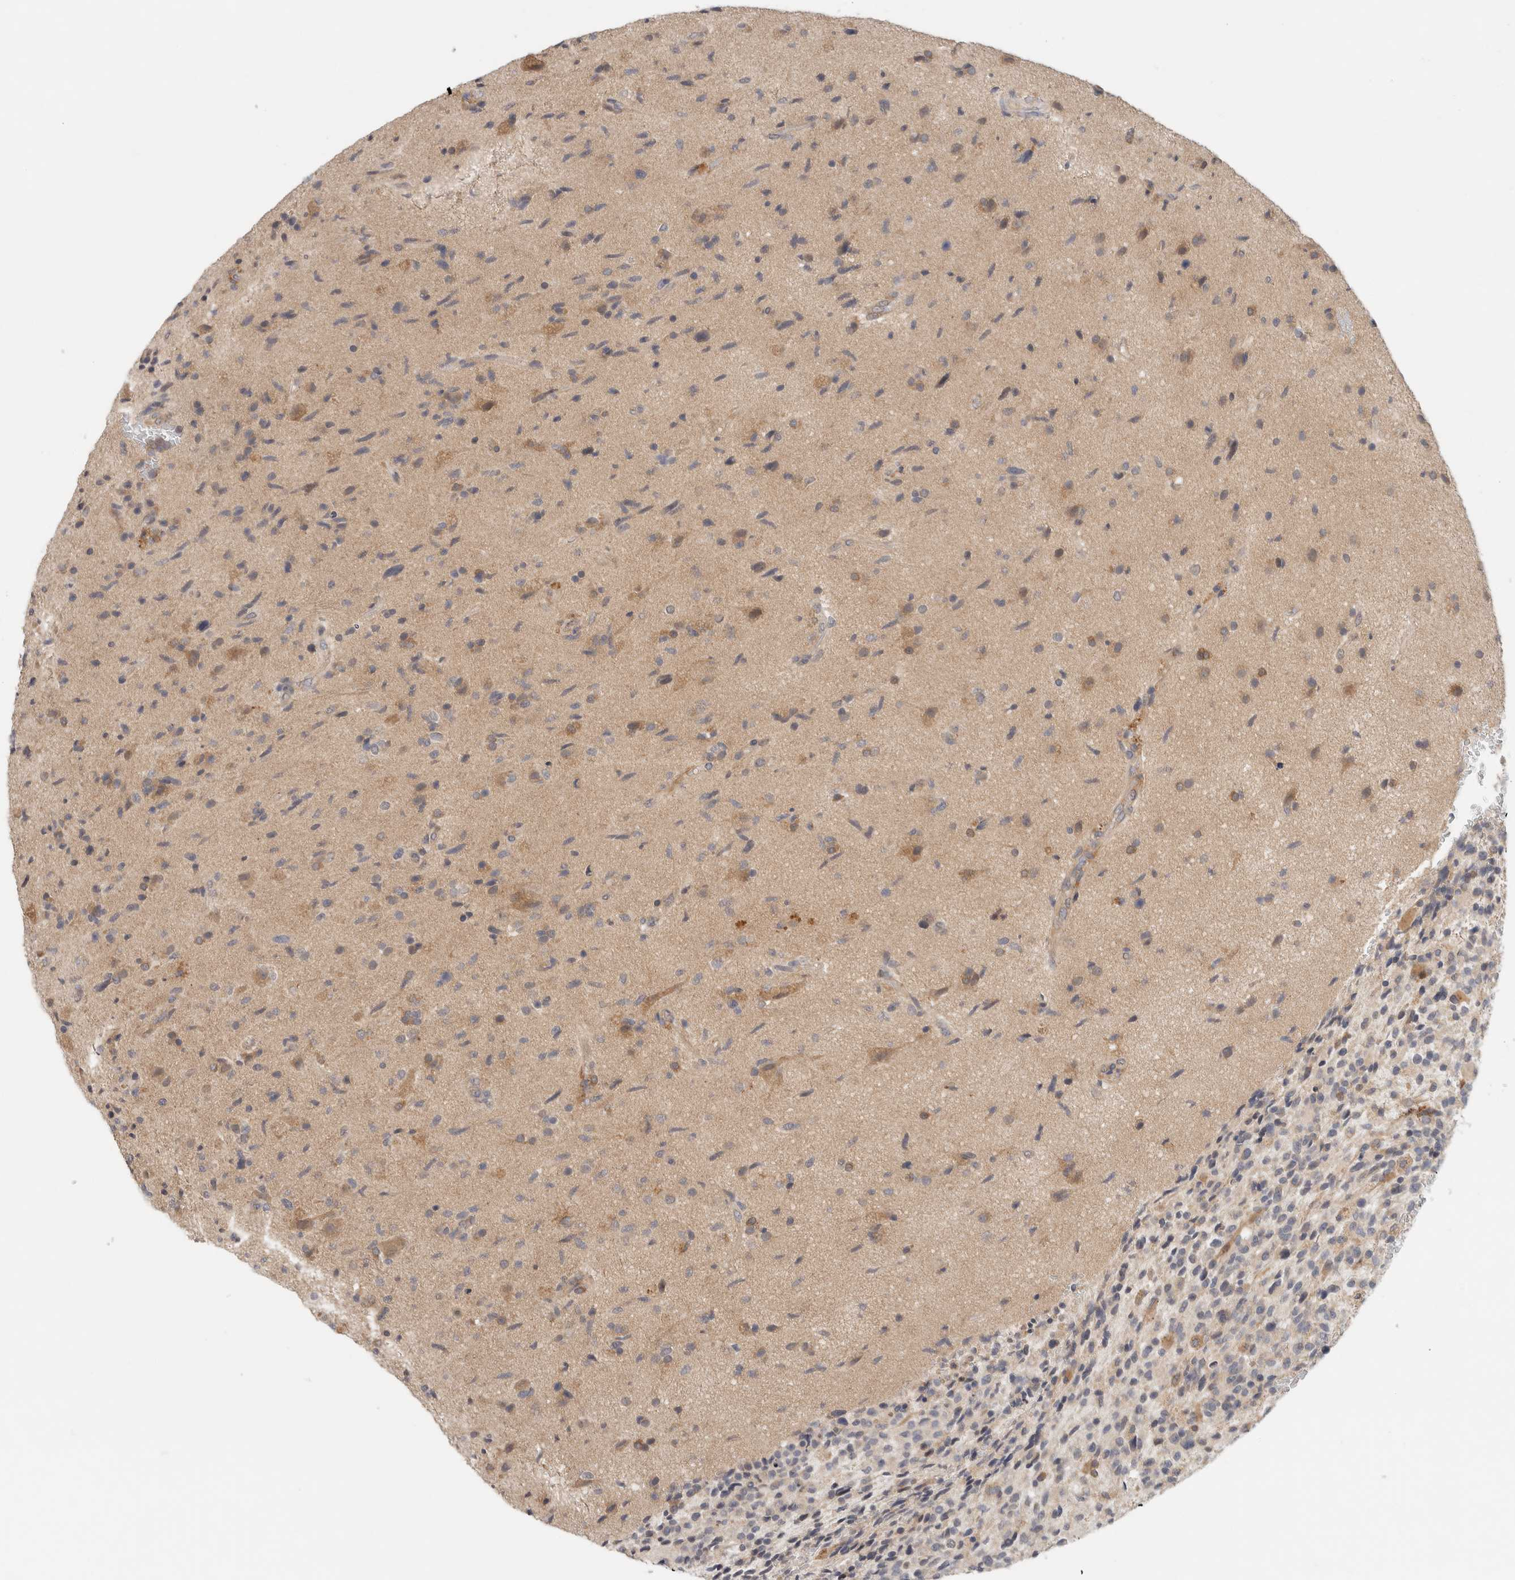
{"staining": {"intensity": "moderate", "quantity": "<25%", "location": "cytoplasmic/membranous"}, "tissue": "glioma", "cell_type": "Tumor cells", "image_type": "cancer", "snomed": [{"axis": "morphology", "description": "Glioma, malignant, High grade"}, {"axis": "topography", "description": "Brain"}], "caption": "Immunohistochemical staining of human high-grade glioma (malignant) reveals low levels of moderate cytoplasmic/membranous protein positivity in approximately <25% of tumor cells.", "gene": "SGK1", "patient": {"sex": "male", "age": 72}}